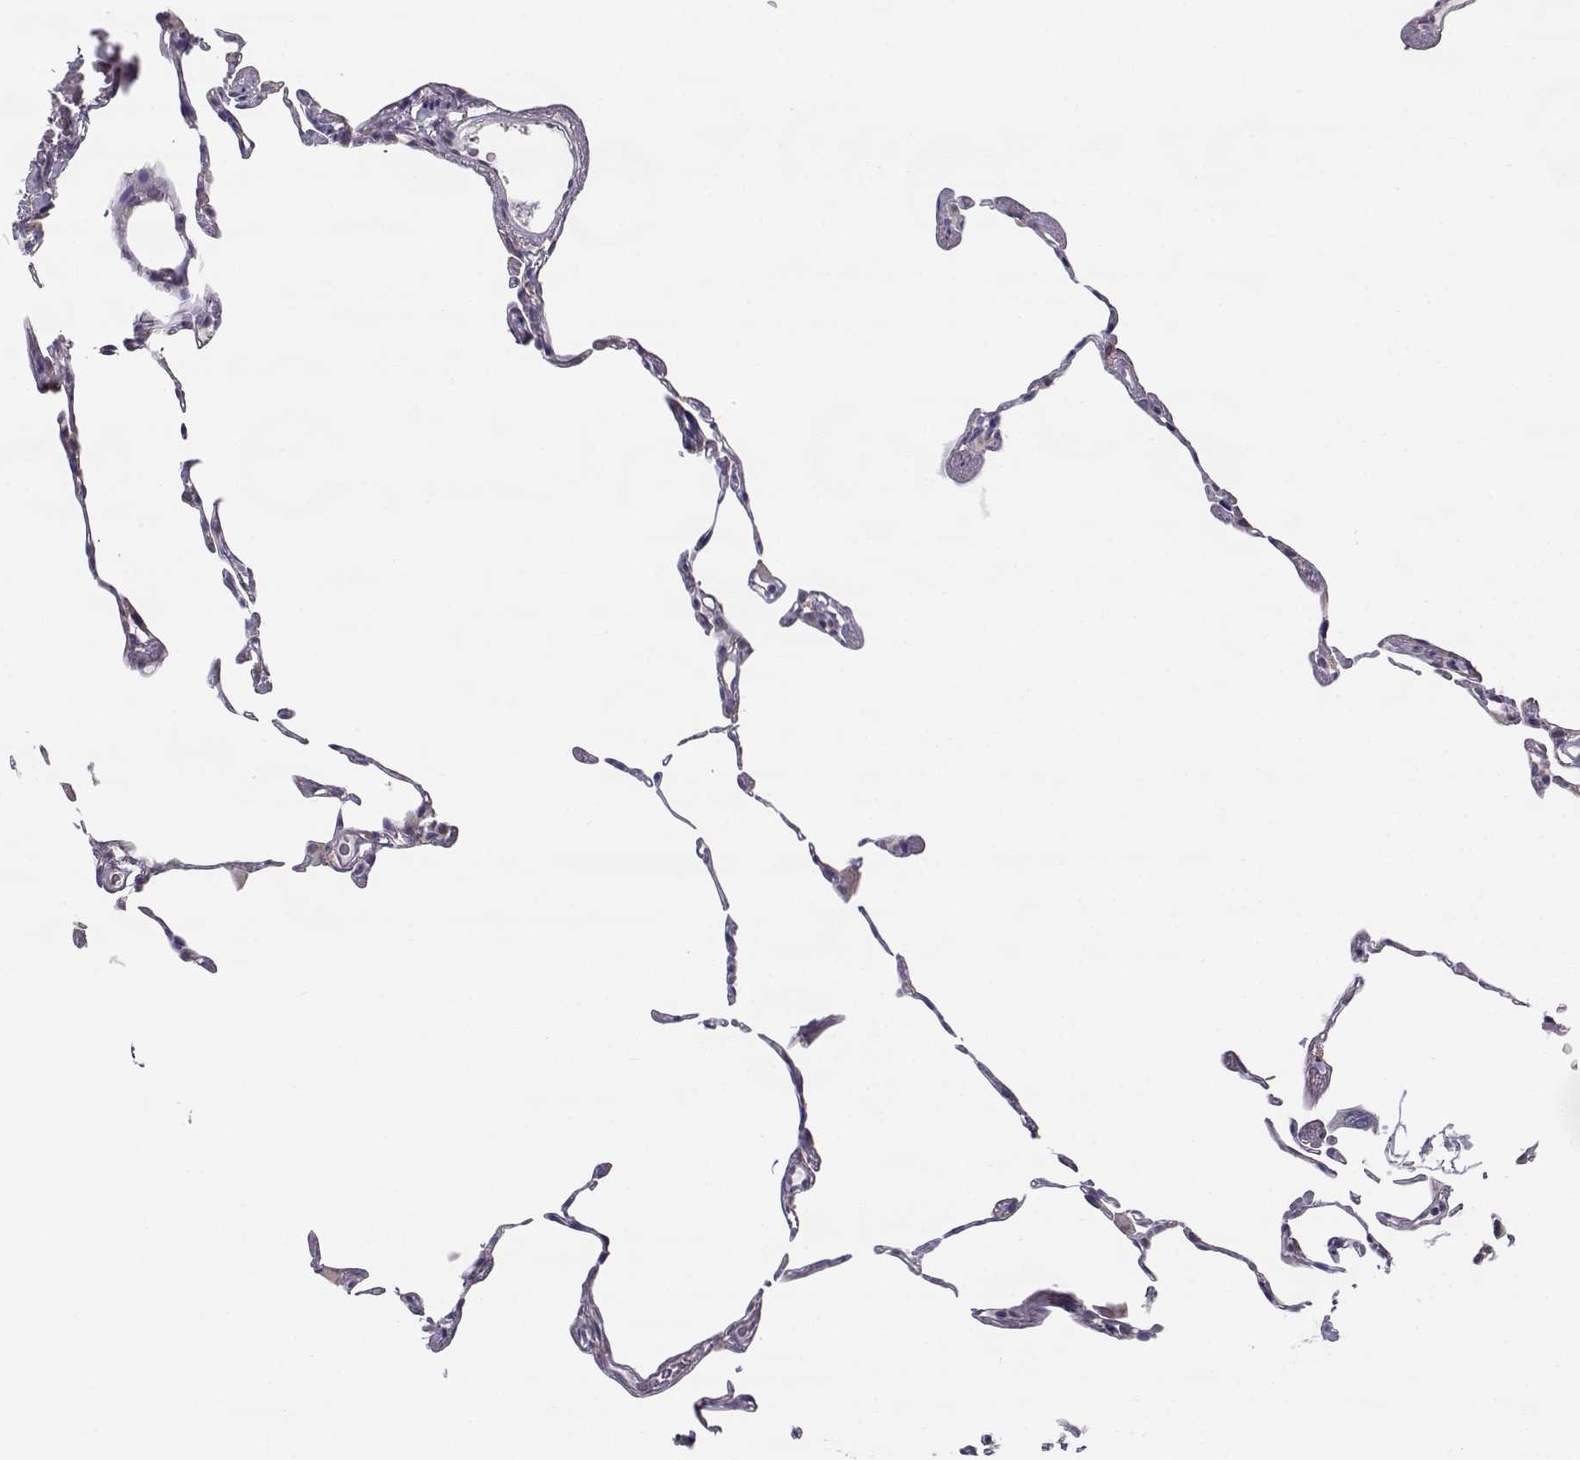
{"staining": {"intensity": "negative", "quantity": "none", "location": "none"}, "tissue": "lung", "cell_type": "Alveolar cells", "image_type": "normal", "snomed": [{"axis": "morphology", "description": "Normal tissue, NOS"}, {"axis": "topography", "description": "Lung"}], "caption": "Immunohistochemical staining of normal human lung displays no significant staining in alveolar cells.", "gene": "BEND6", "patient": {"sex": "female", "age": 57}}